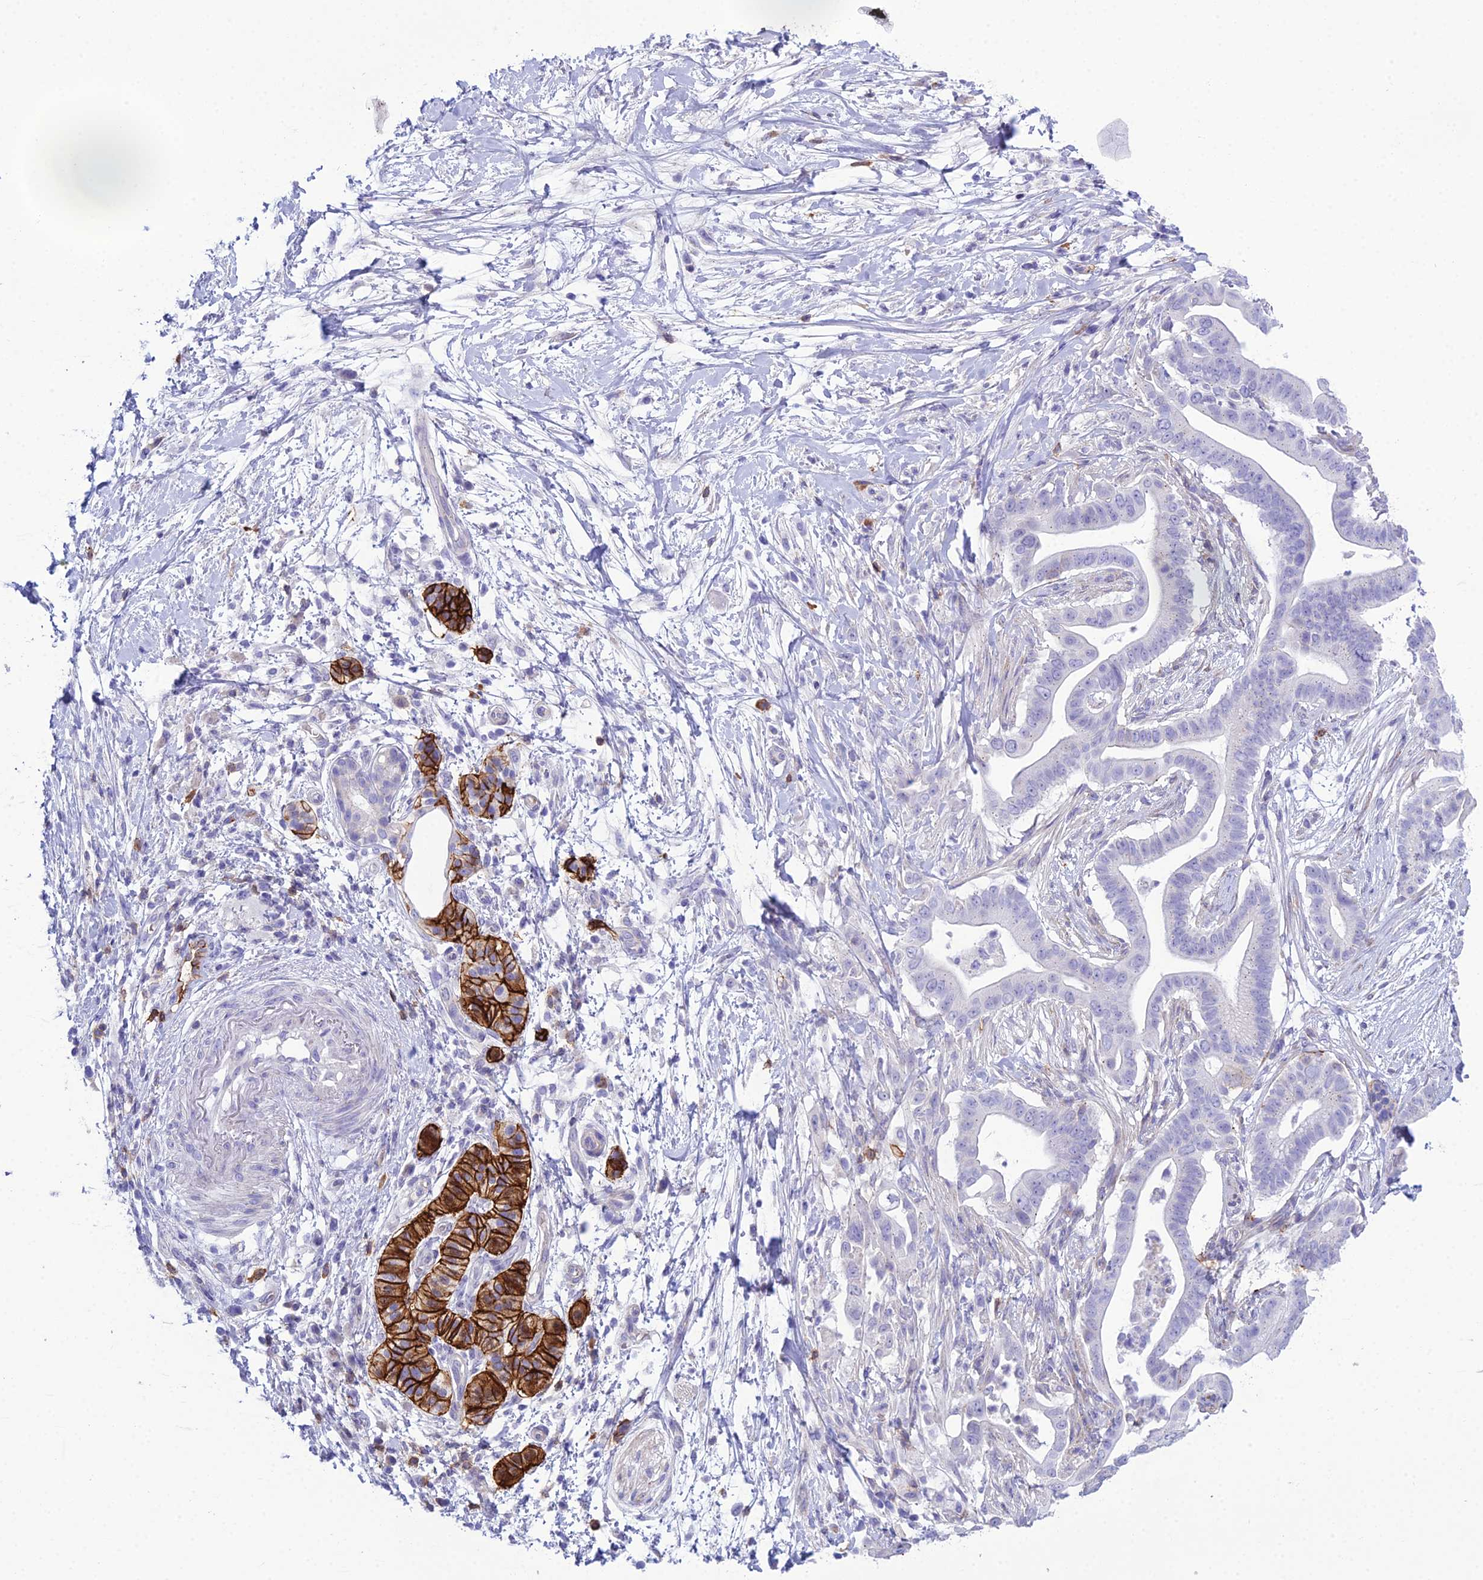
{"staining": {"intensity": "strong", "quantity": "<25%", "location": "cytoplasmic/membranous"}, "tissue": "pancreatic cancer", "cell_type": "Tumor cells", "image_type": "cancer", "snomed": [{"axis": "morphology", "description": "Adenocarcinoma, NOS"}, {"axis": "topography", "description": "Pancreas"}], "caption": "Tumor cells show strong cytoplasmic/membranous positivity in approximately <25% of cells in pancreatic cancer (adenocarcinoma). The protein of interest is shown in brown color, while the nuclei are stained blue.", "gene": "OR1Q1", "patient": {"sex": "male", "age": 68}}